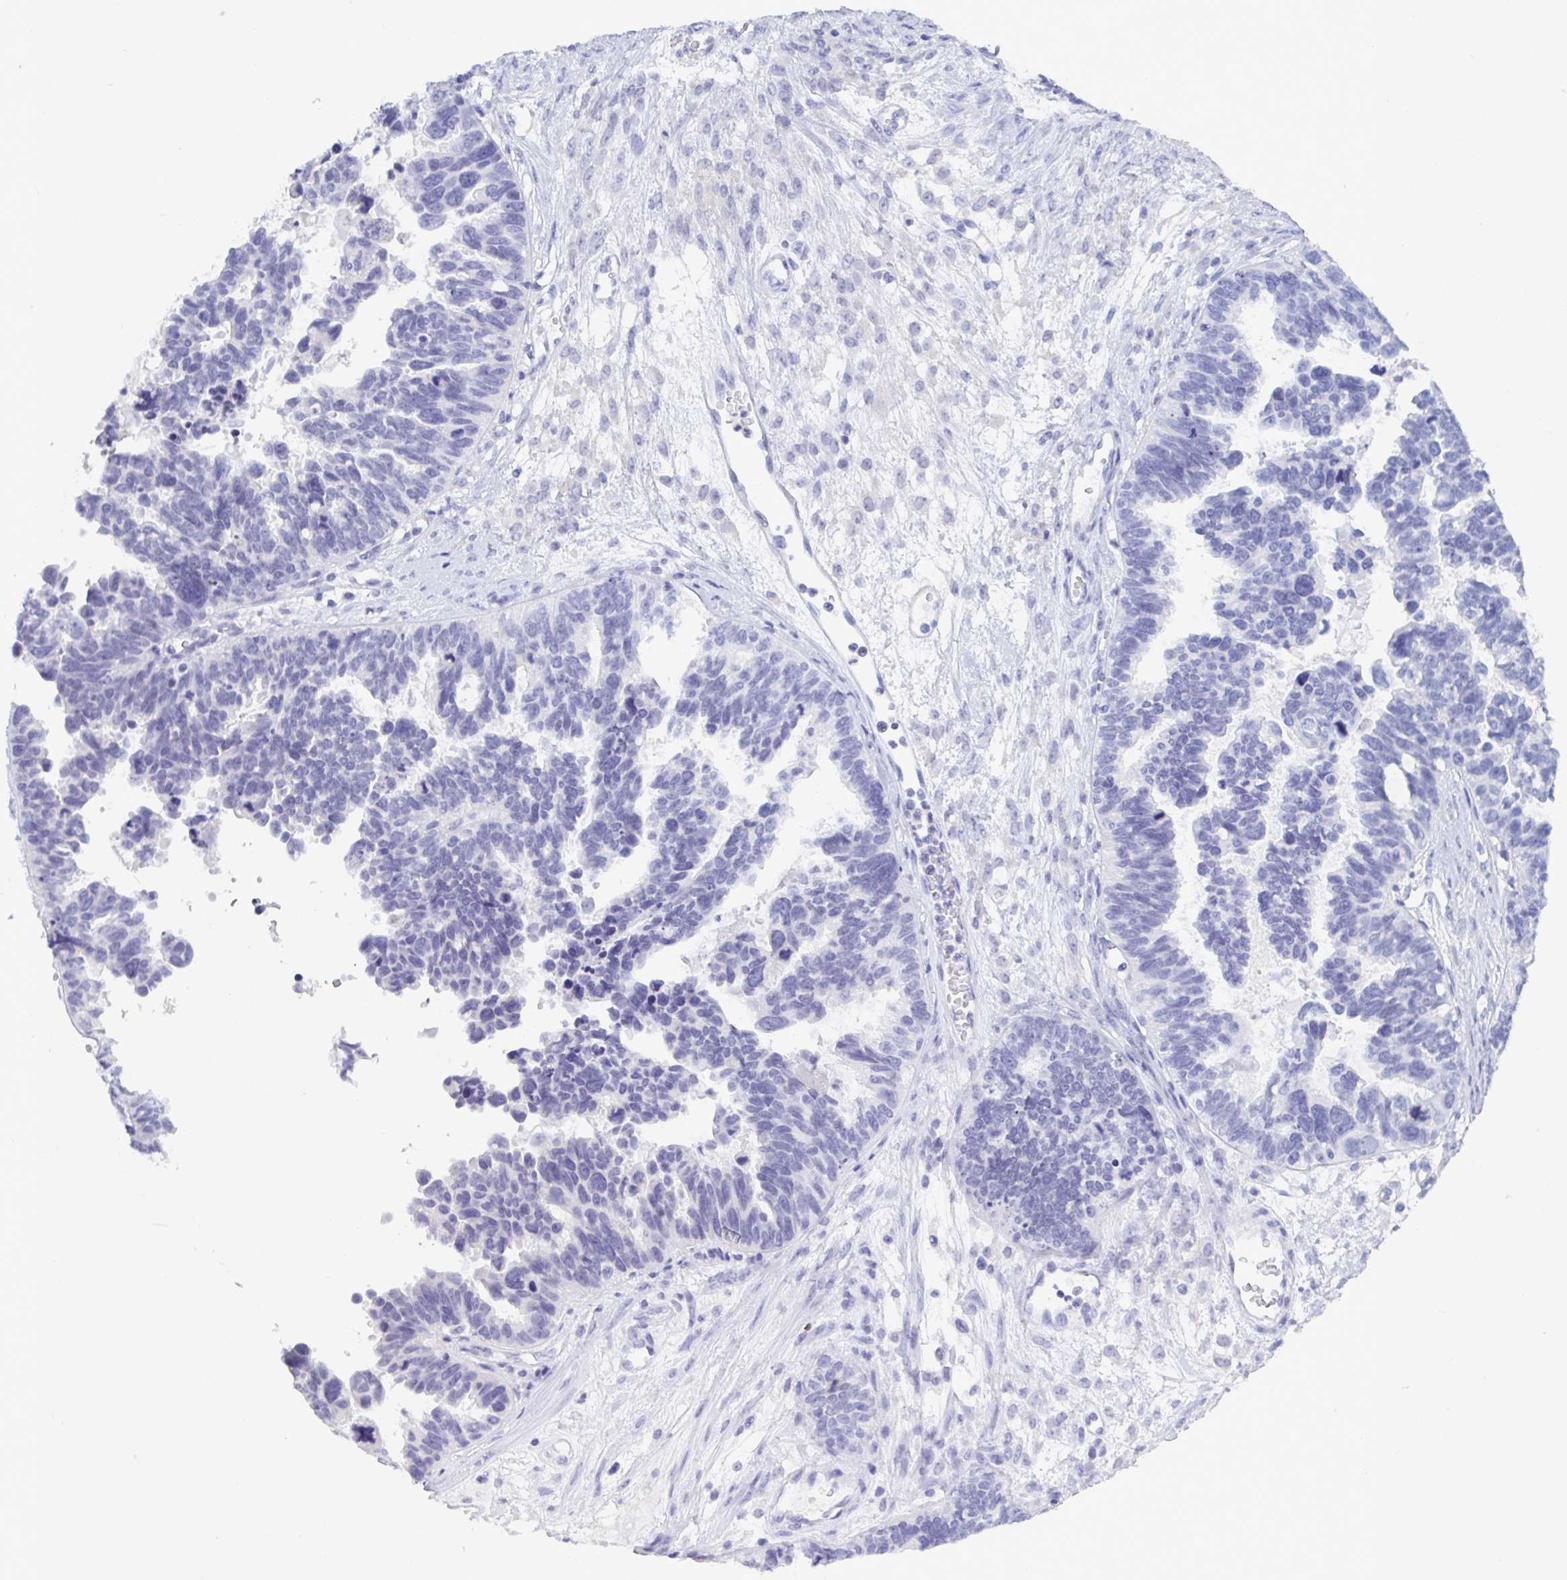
{"staining": {"intensity": "negative", "quantity": "none", "location": "none"}, "tissue": "ovarian cancer", "cell_type": "Tumor cells", "image_type": "cancer", "snomed": [{"axis": "morphology", "description": "Cystadenocarcinoma, serous, NOS"}, {"axis": "topography", "description": "Ovary"}], "caption": "An IHC image of ovarian cancer is shown. There is no staining in tumor cells of ovarian cancer.", "gene": "CDX4", "patient": {"sex": "female", "age": 60}}